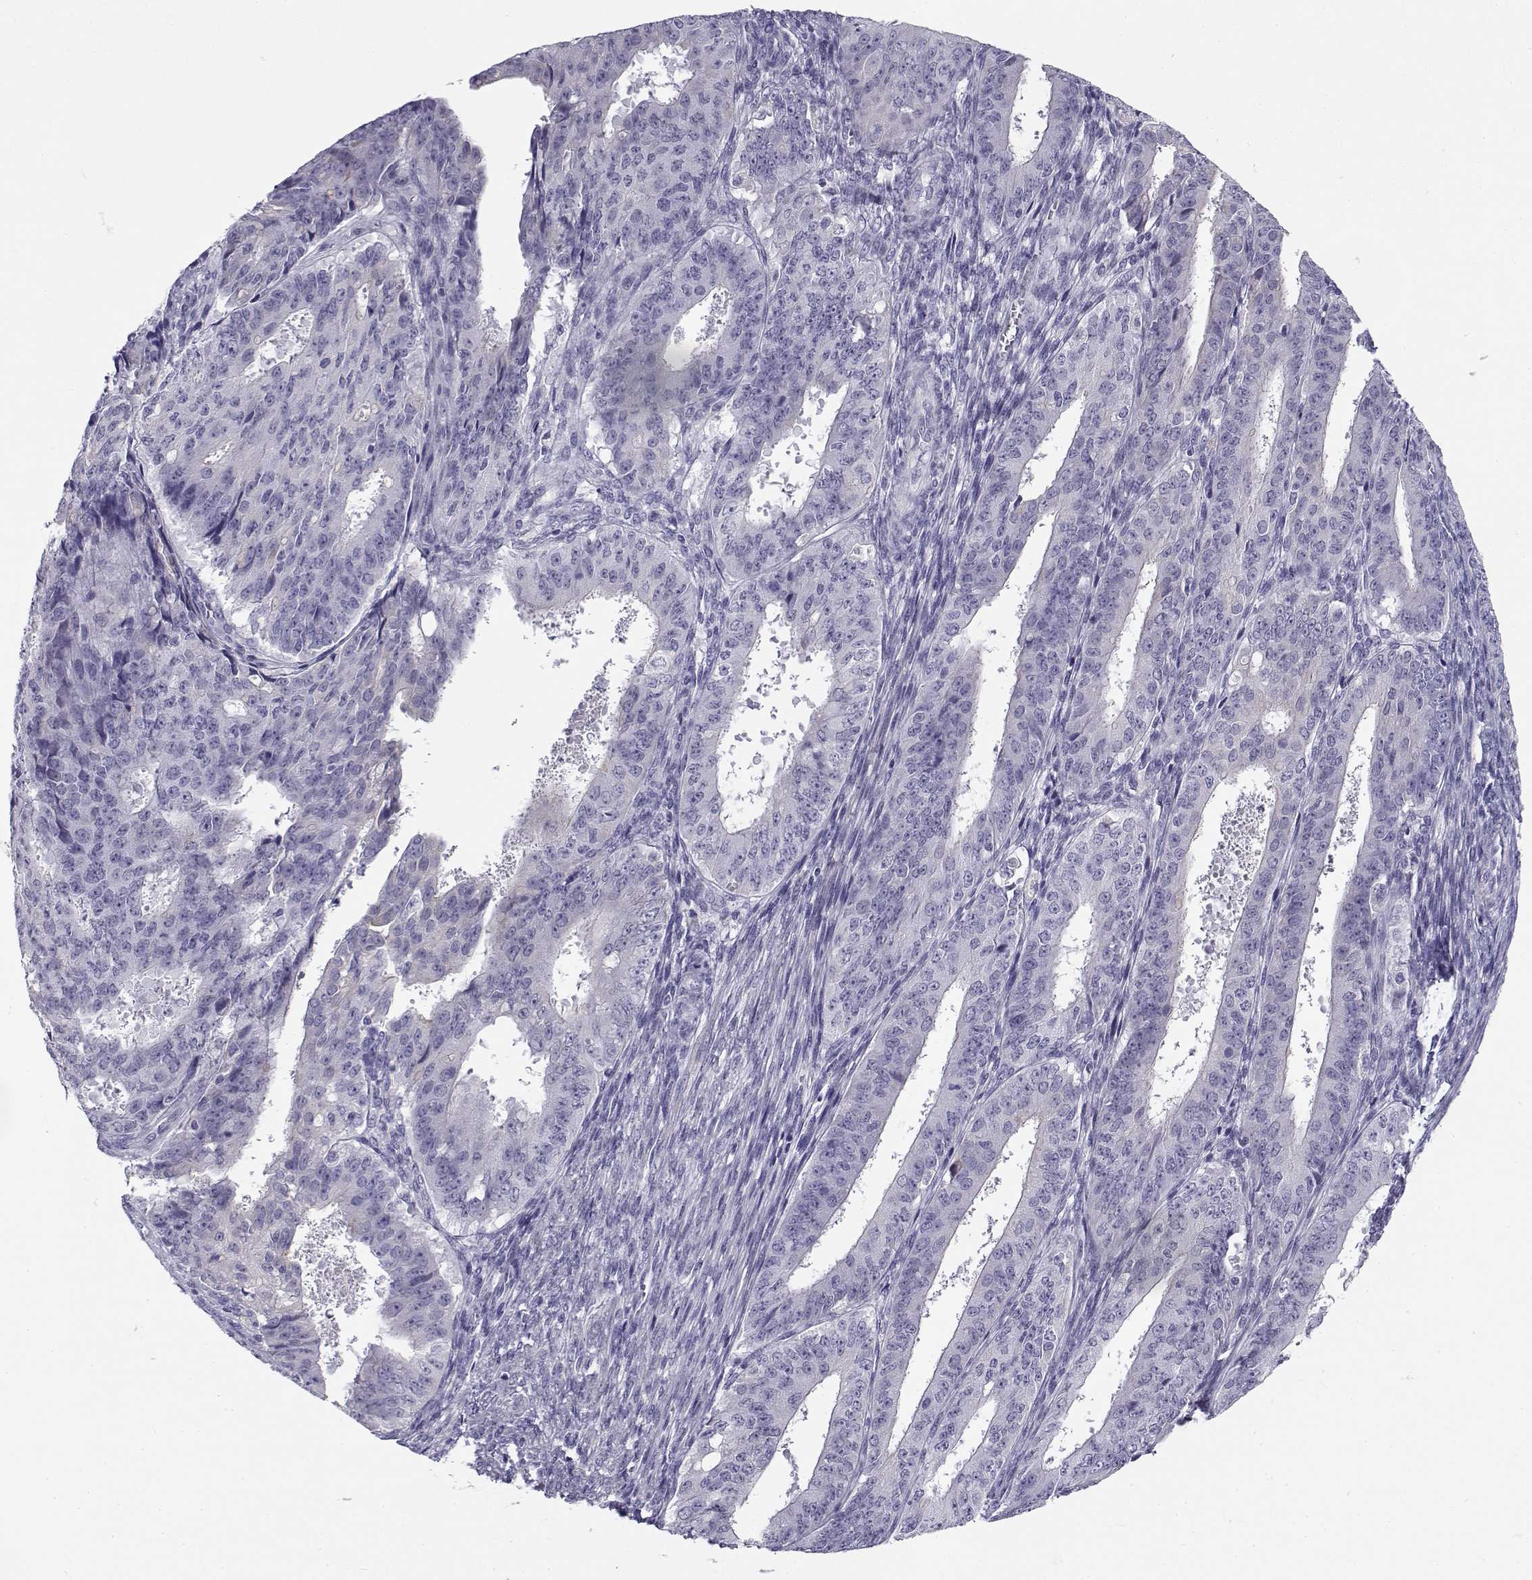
{"staining": {"intensity": "negative", "quantity": "none", "location": "none"}, "tissue": "ovarian cancer", "cell_type": "Tumor cells", "image_type": "cancer", "snomed": [{"axis": "morphology", "description": "Carcinoma, endometroid"}, {"axis": "topography", "description": "Ovary"}], "caption": "IHC of ovarian cancer displays no staining in tumor cells.", "gene": "CREB3L3", "patient": {"sex": "female", "age": 42}}